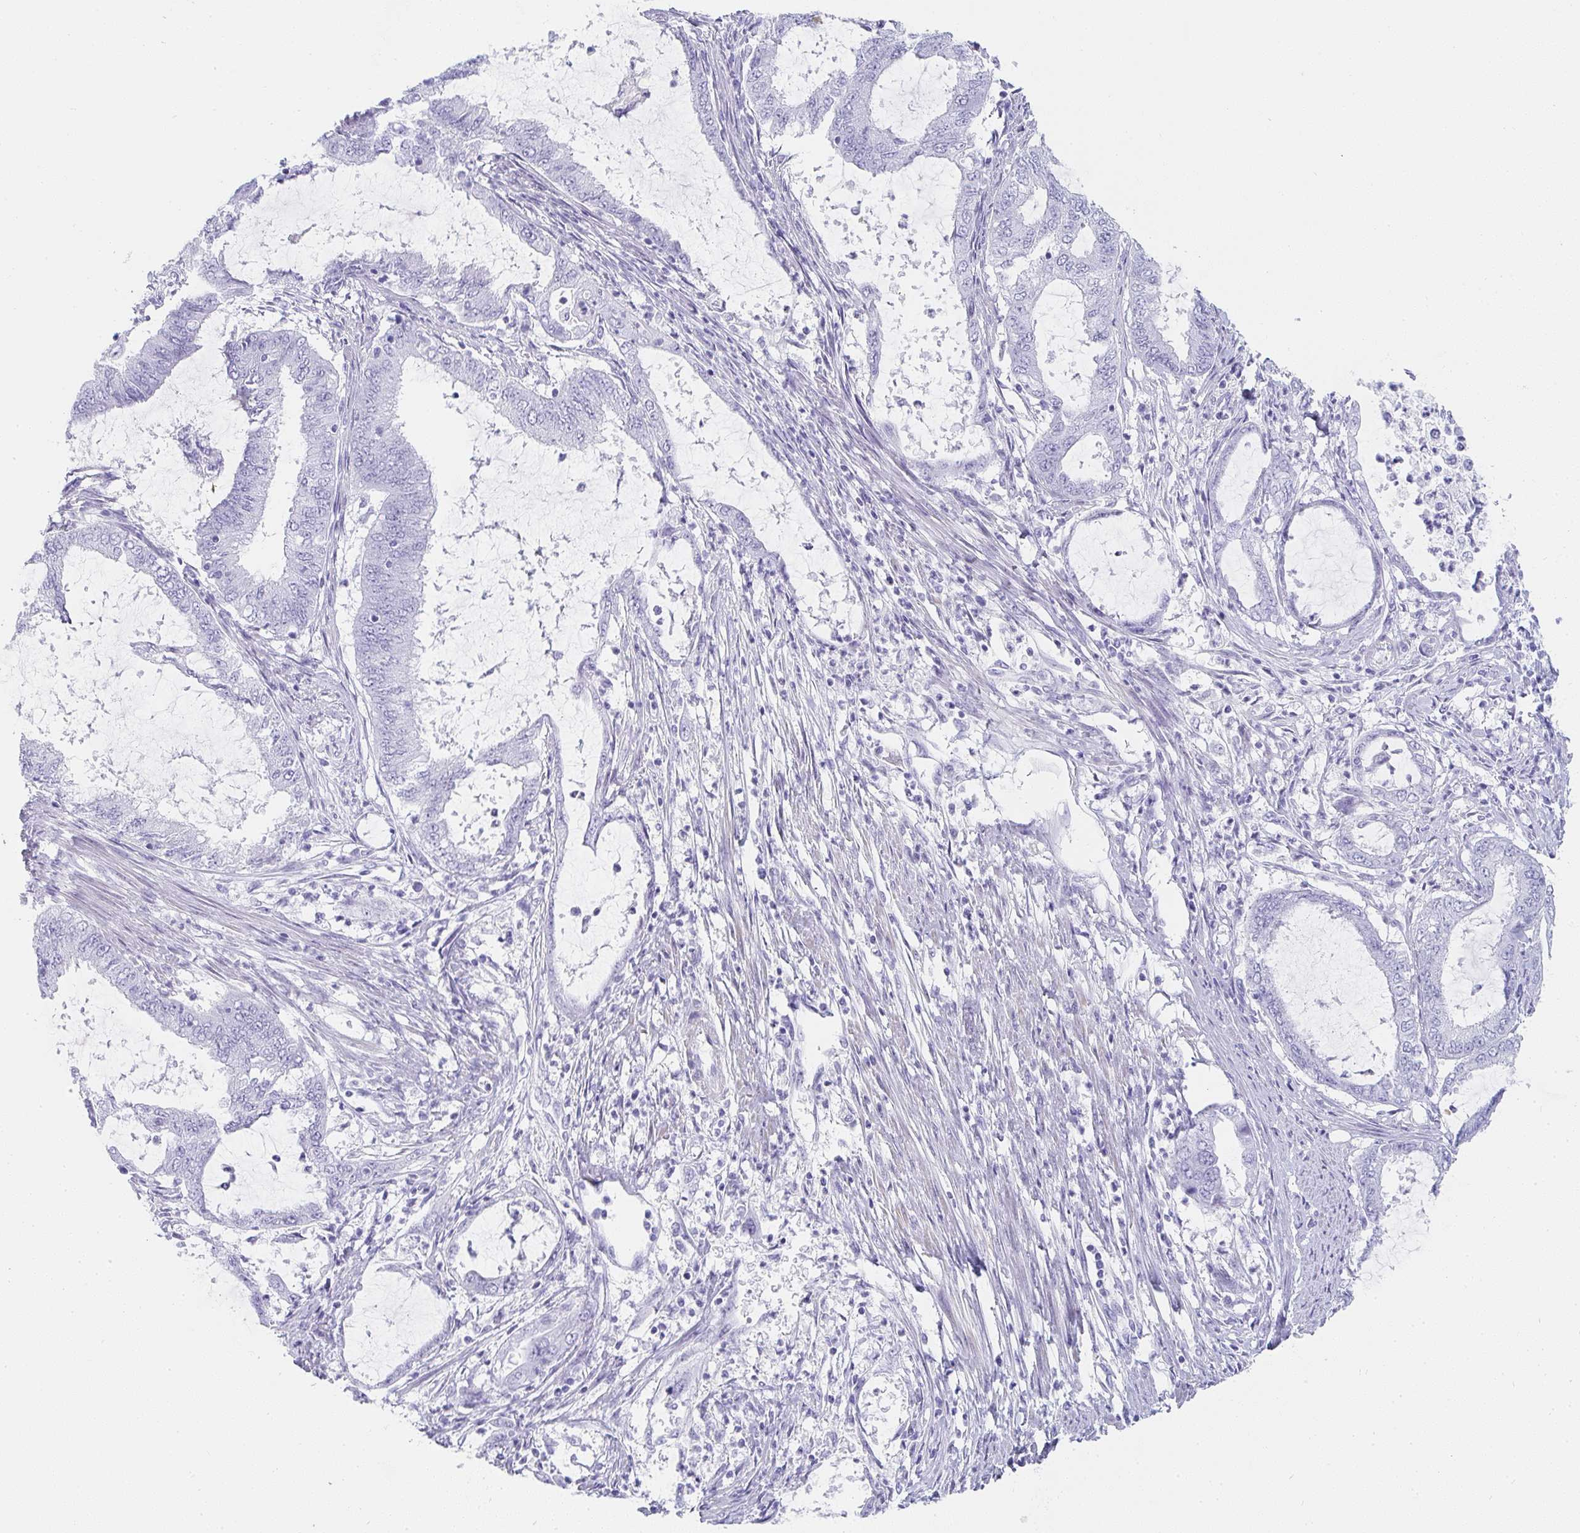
{"staining": {"intensity": "negative", "quantity": "none", "location": "none"}, "tissue": "endometrial cancer", "cell_type": "Tumor cells", "image_type": "cancer", "snomed": [{"axis": "morphology", "description": "Adenocarcinoma, NOS"}, {"axis": "topography", "description": "Endometrium"}], "caption": "Tumor cells show no significant protein positivity in endometrial cancer. The staining is performed using DAB (3,3'-diaminobenzidine) brown chromogen with nuclei counter-stained in using hematoxylin.", "gene": "PRND", "patient": {"sex": "female", "age": 51}}